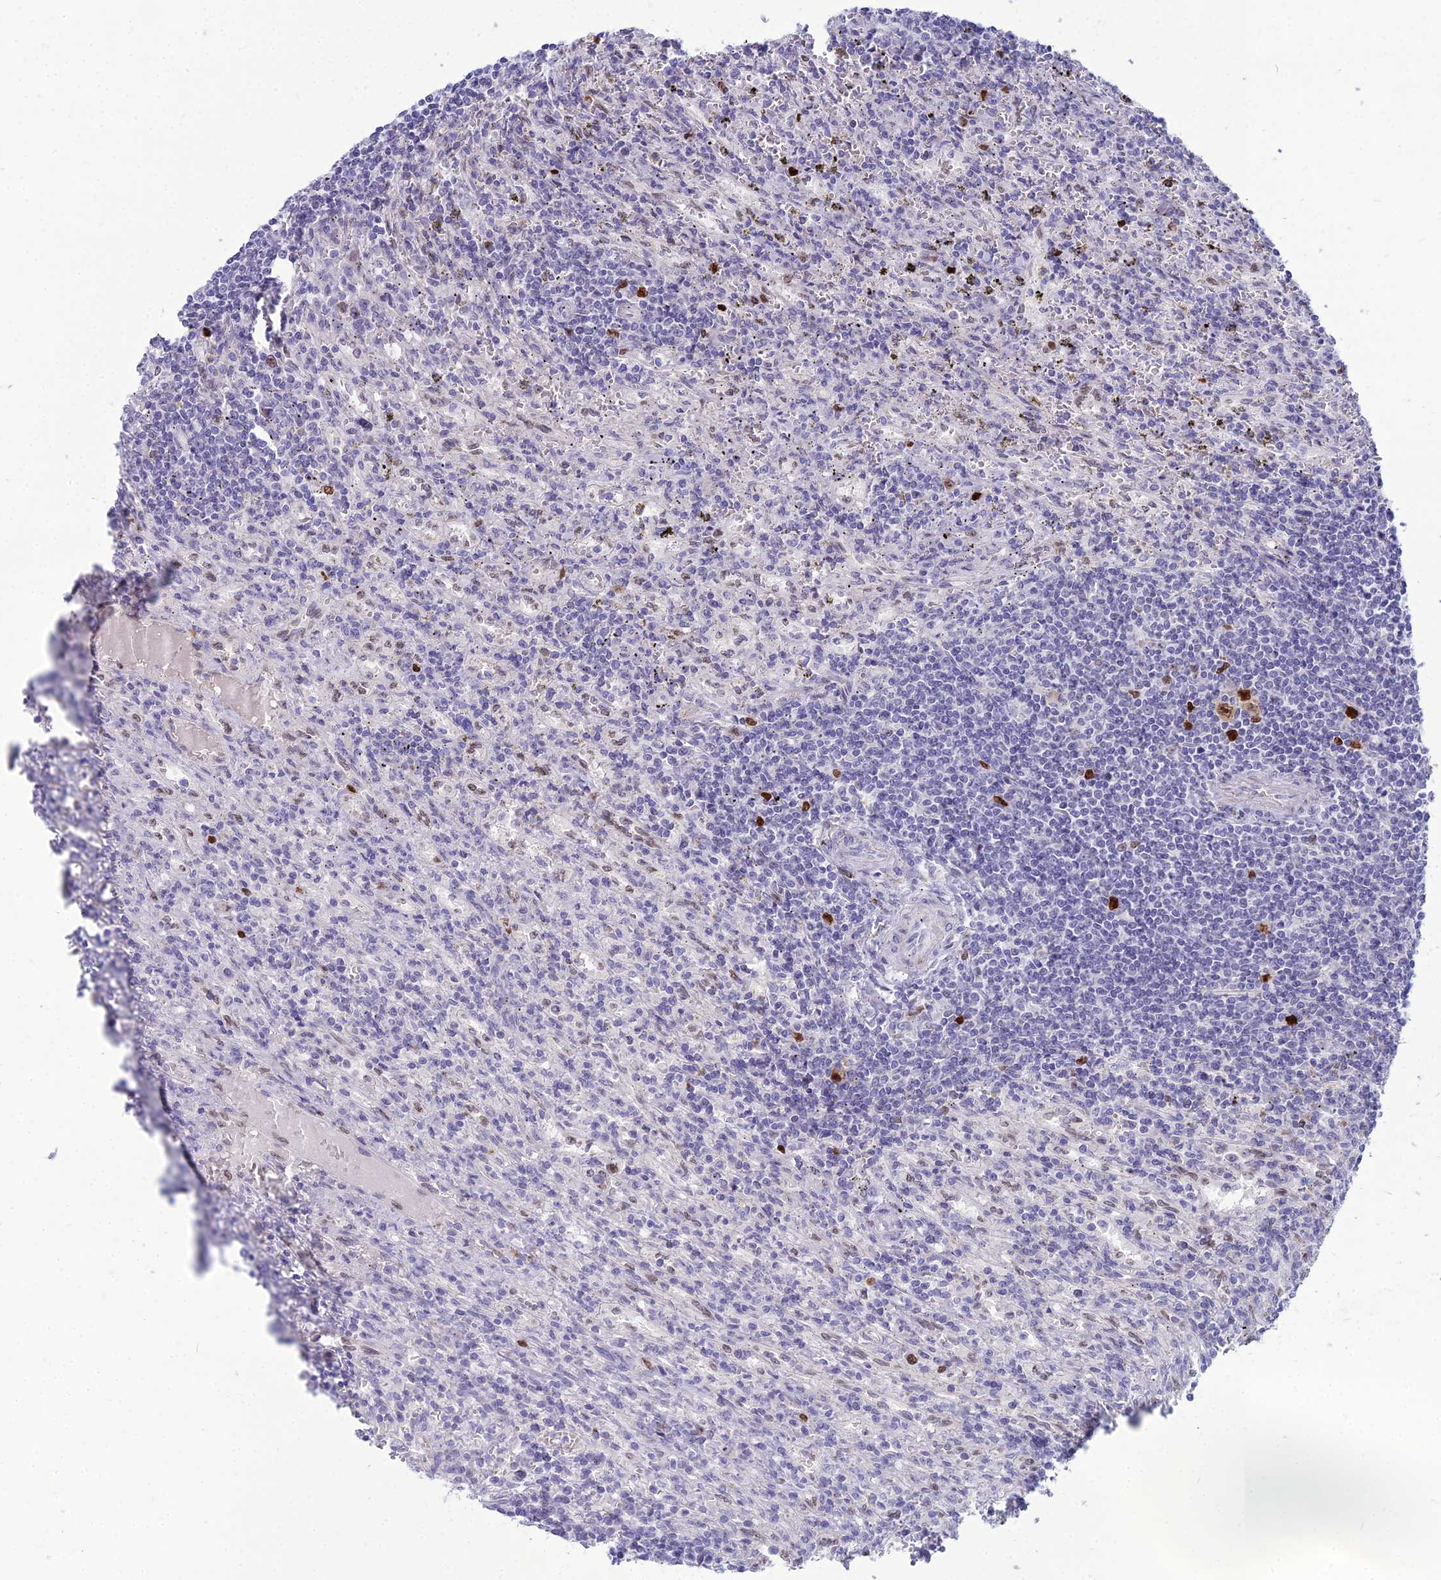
{"staining": {"intensity": "negative", "quantity": "none", "location": "none"}, "tissue": "lymphoma", "cell_type": "Tumor cells", "image_type": "cancer", "snomed": [{"axis": "morphology", "description": "Malignant lymphoma, non-Hodgkin's type, Low grade"}, {"axis": "topography", "description": "Spleen"}], "caption": "High magnification brightfield microscopy of low-grade malignant lymphoma, non-Hodgkin's type stained with DAB (3,3'-diaminobenzidine) (brown) and counterstained with hematoxylin (blue): tumor cells show no significant expression.", "gene": "NUSAP1", "patient": {"sex": "male", "age": 76}}